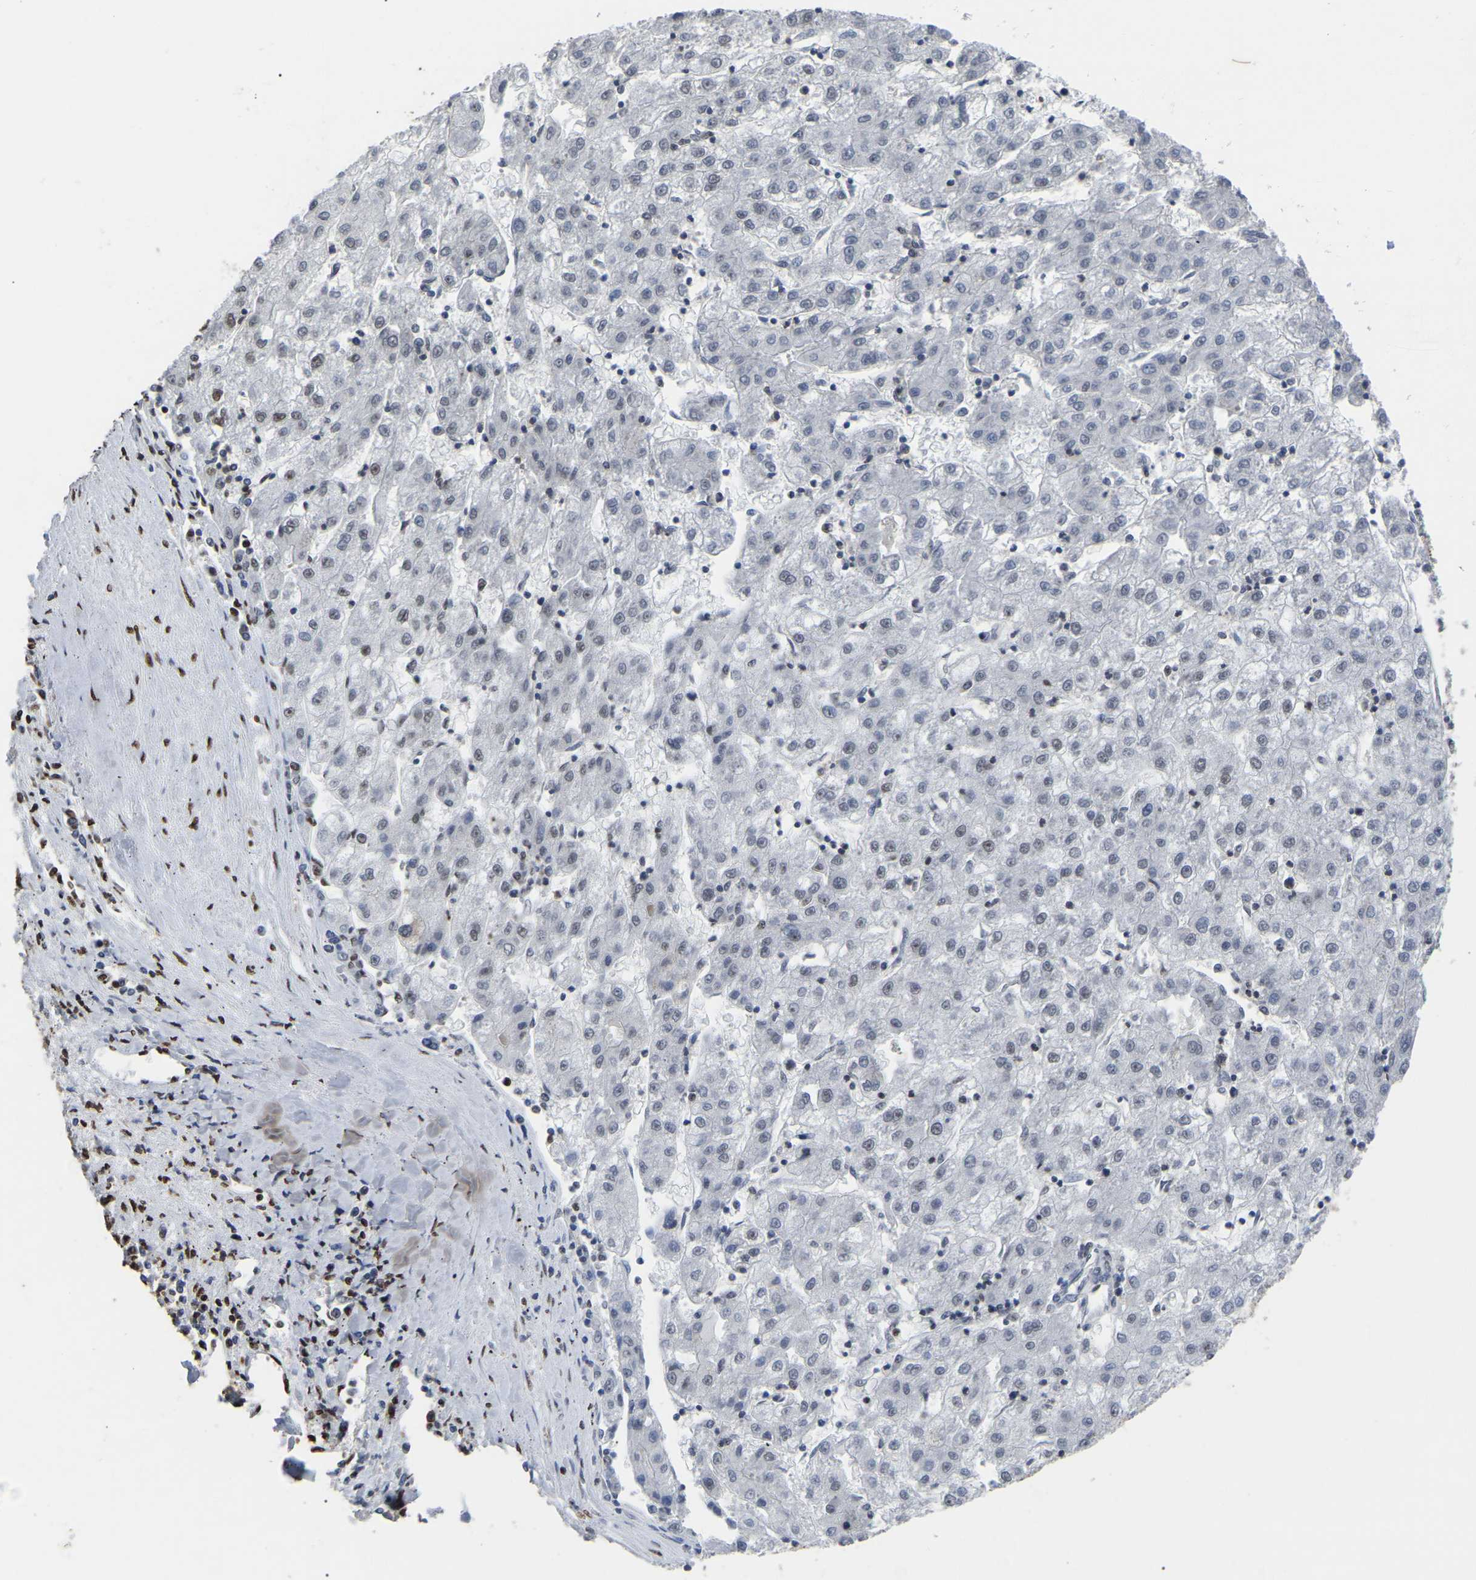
{"staining": {"intensity": "weak", "quantity": "<25%", "location": "nuclear"}, "tissue": "liver cancer", "cell_type": "Tumor cells", "image_type": "cancer", "snomed": [{"axis": "morphology", "description": "Carcinoma, Hepatocellular, NOS"}, {"axis": "topography", "description": "Liver"}], "caption": "Tumor cells show no significant protein expression in liver cancer (hepatocellular carcinoma).", "gene": "RBL2", "patient": {"sex": "male", "age": 72}}